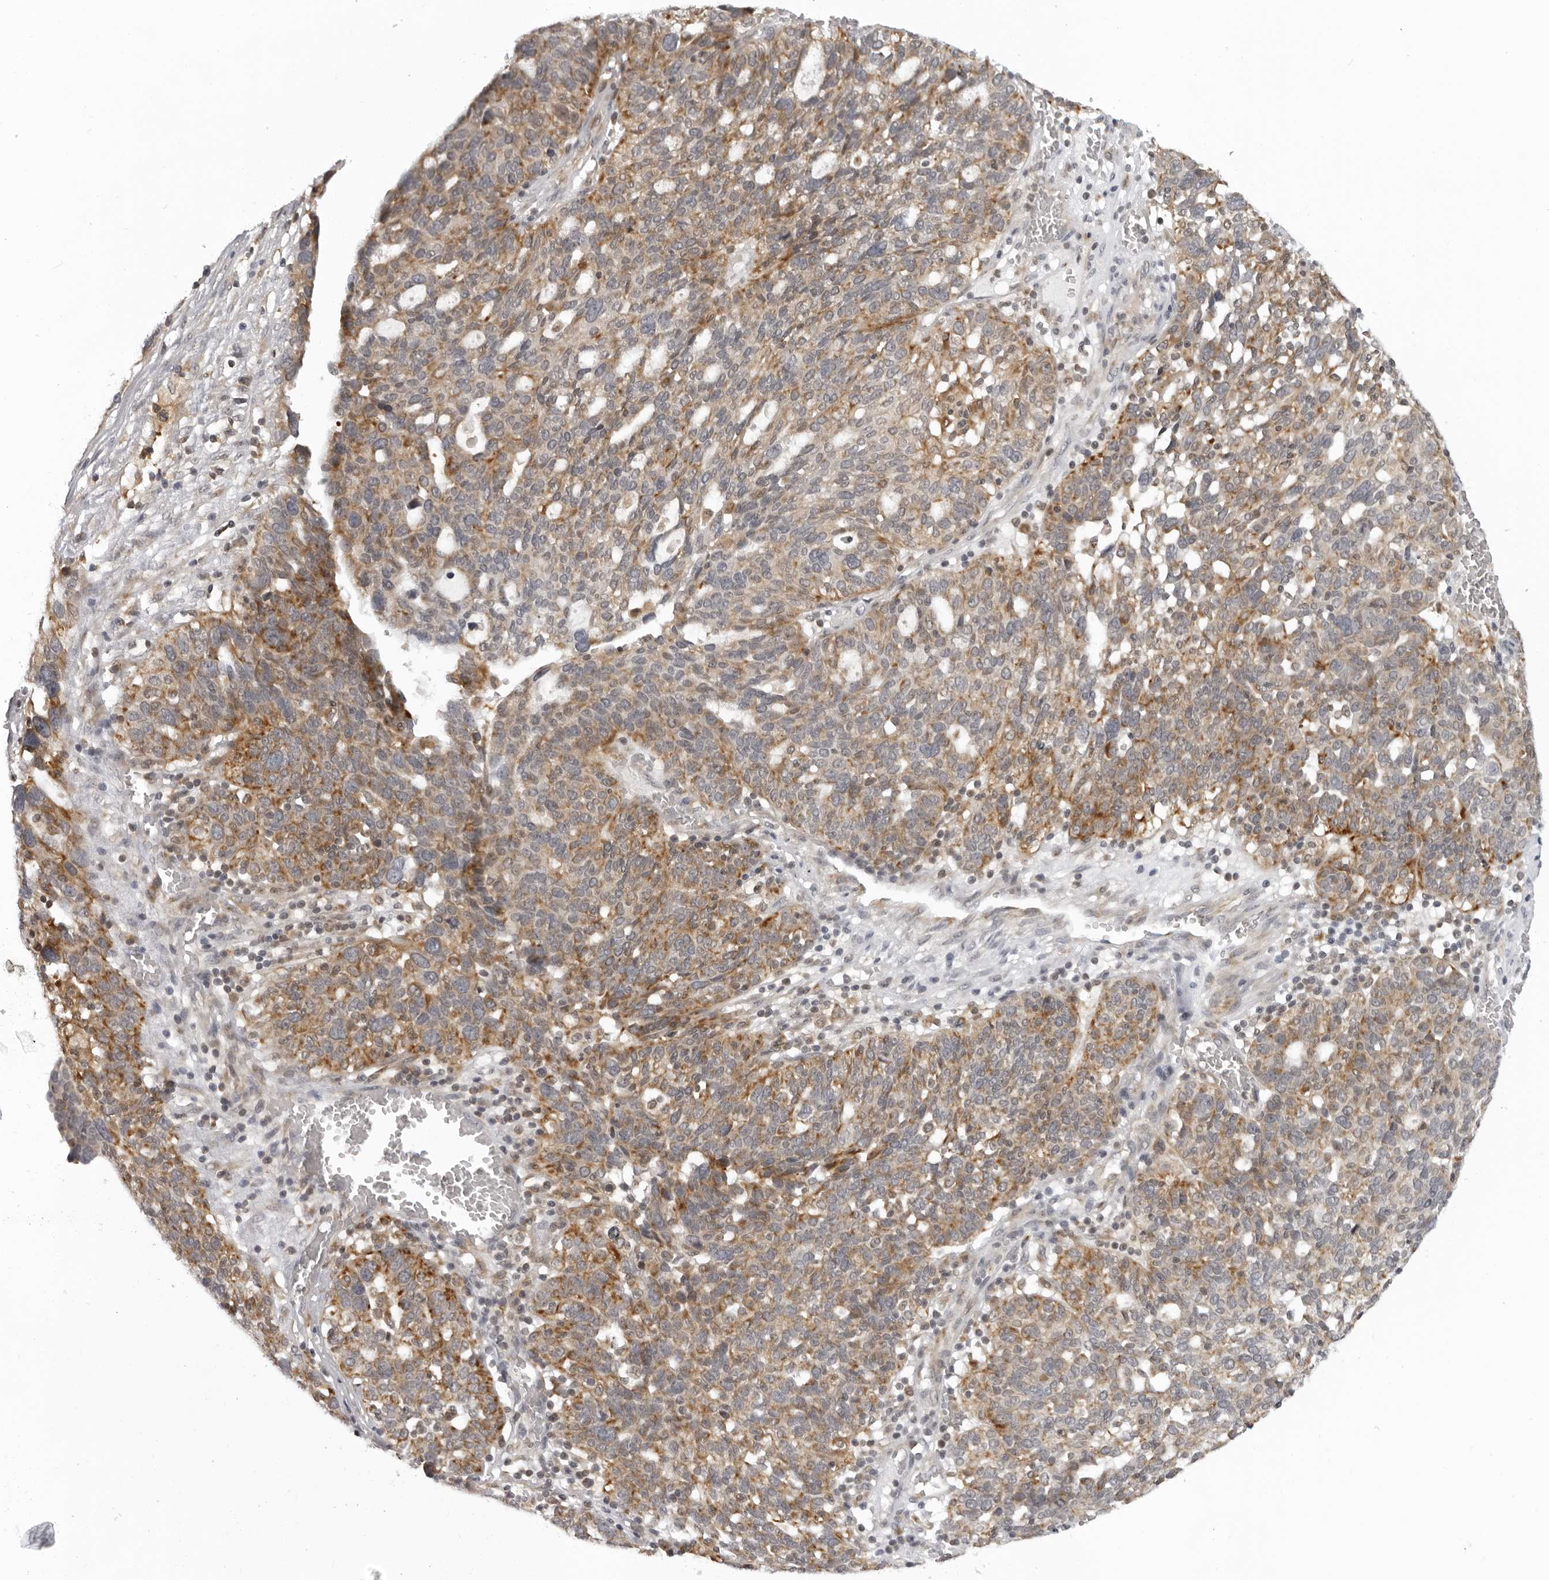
{"staining": {"intensity": "moderate", "quantity": "25%-75%", "location": "cytoplasmic/membranous"}, "tissue": "ovarian cancer", "cell_type": "Tumor cells", "image_type": "cancer", "snomed": [{"axis": "morphology", "description": "Cystadenocarcinoma, serous, NOS"}, {"axis": "topography", "description": "Ovary"}], "caption": "A photomicrograph of human ovarian serous cystadenocarcinoma stained for a protein demonstrates moderate cytoplasmic/membranous brown staining in tumor cells.", "gene": "MRPS15", "patient": {"sex": "female", "age": 59}}